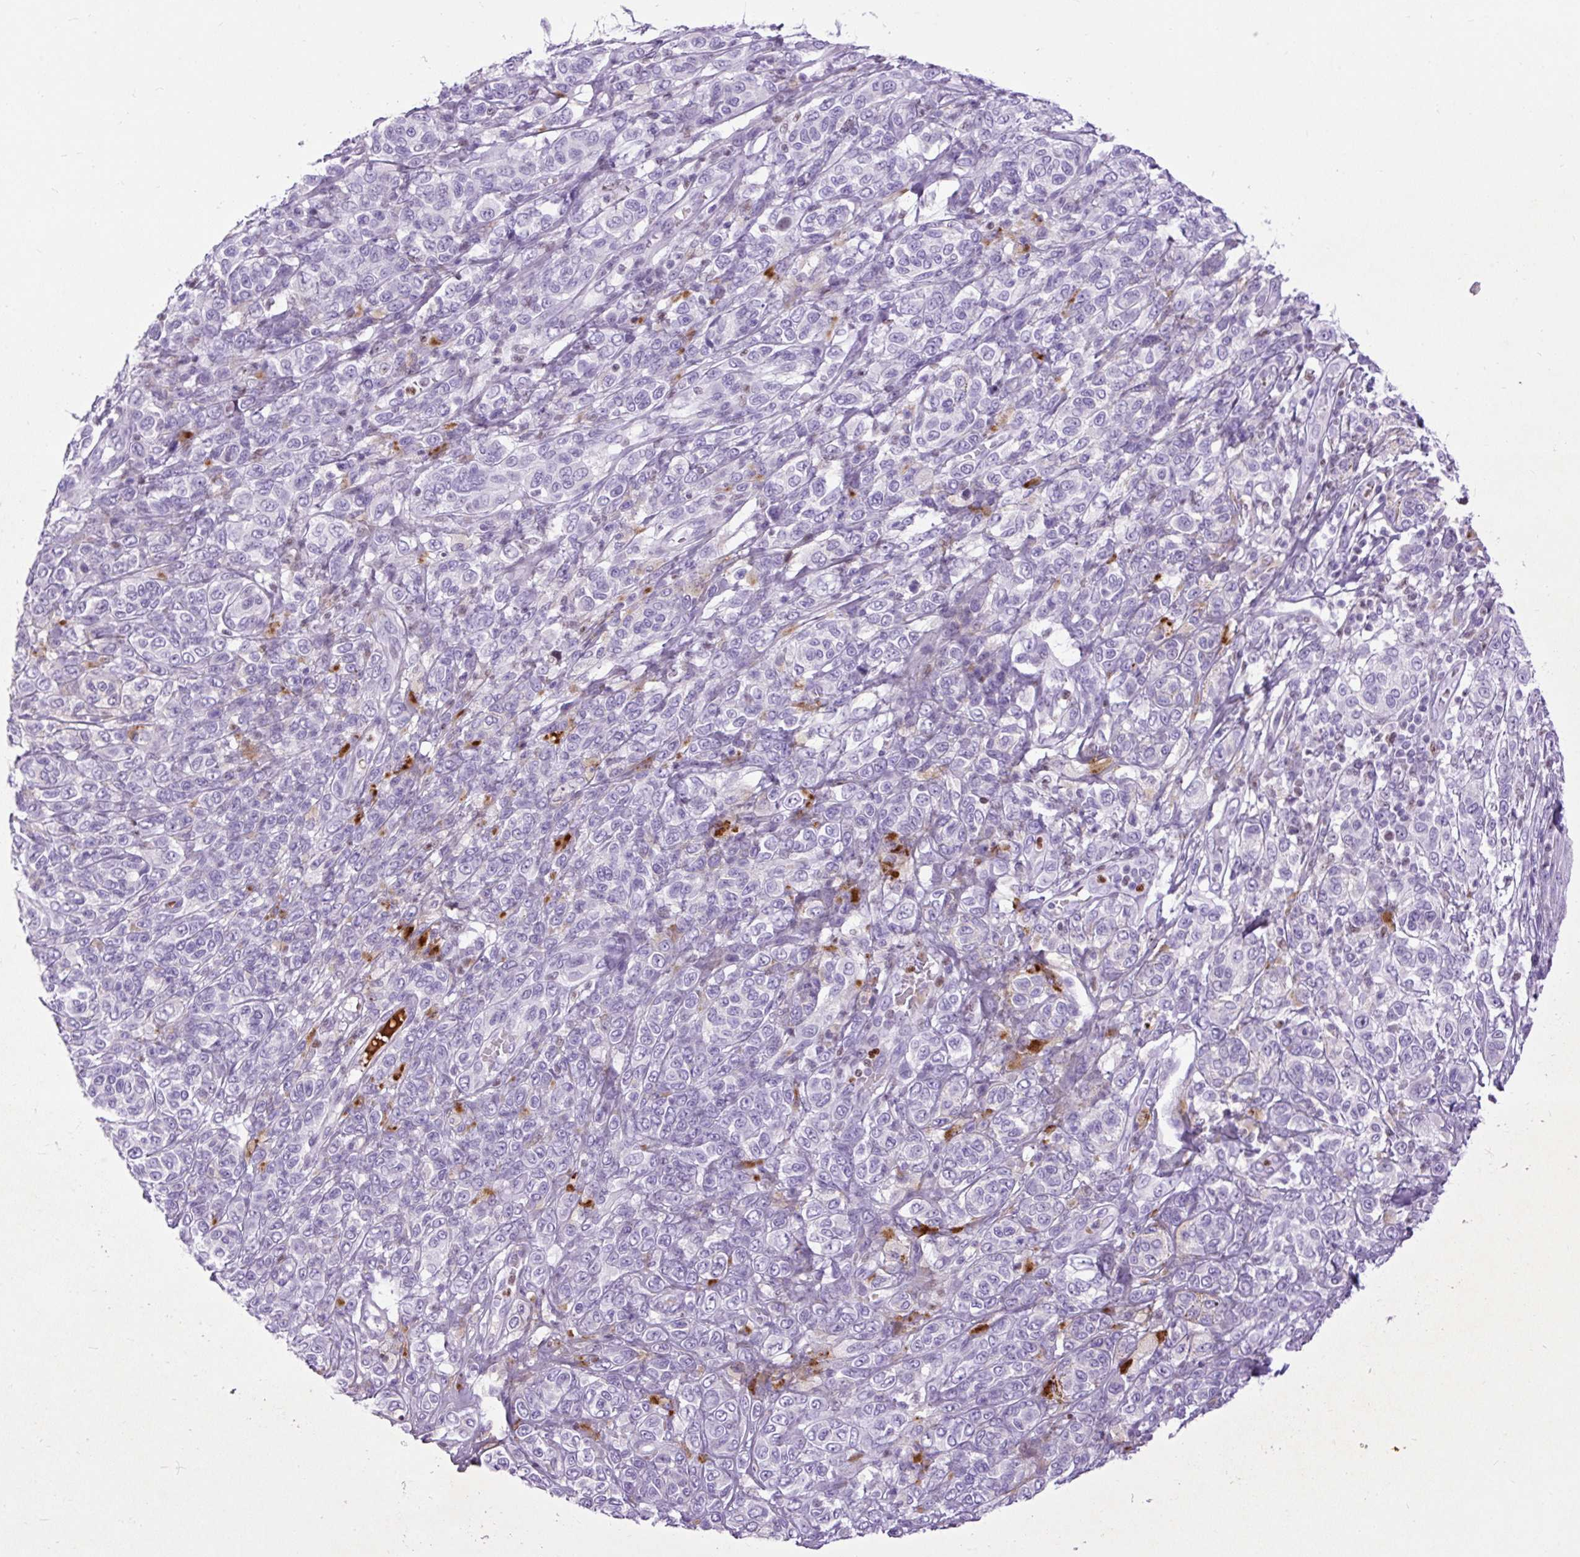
{"staining": {"intensity": "negative", "quantity": "none", "location": "none"}, "tissue": "melanoma", "cell_type": "Tumor cells", "image_type": "cancer", "snomed": [{"axis": "morphology", "description": "Malignant melanoma, NOS"}, {"axis": "topography", "description": "Skin"}], "caption": "A photomicrograph of human malignant melanoma is negative for staining in tumor cells.", "gene": "SPC24", "patient": {"sex": "male", "age": 42}}